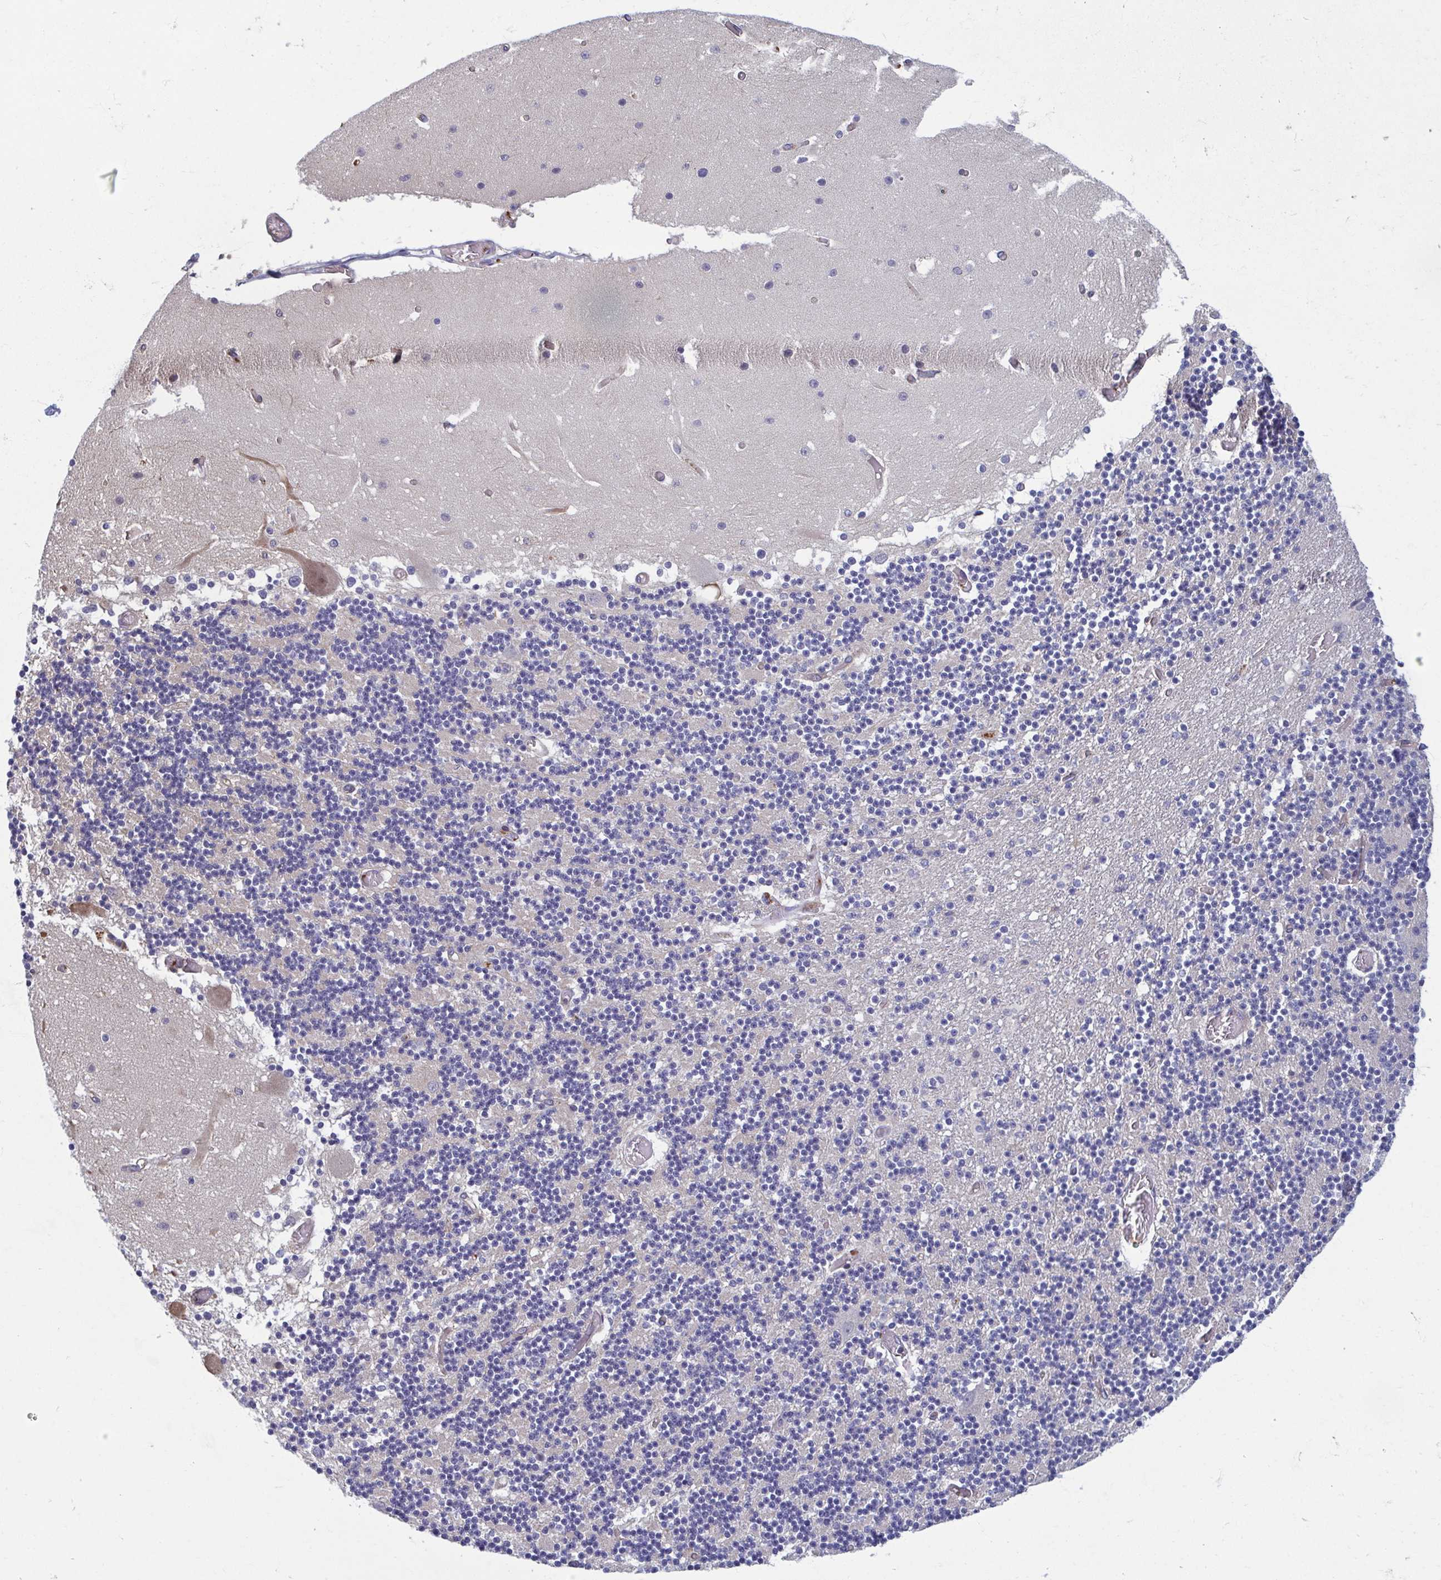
{"staining": {"intensity": "negative", "quantity": "none", "location": "none"}, "tissue": "cerebellum", "cell_type": "Cells in granular layer", "image_type": "normal", "snomed": [{"axis": "morphology", "description": "Normal tissue, NOS"}, {"axis": "topography", "description": "Cerebellum"}], "caption": "Human cerebellum stained for a protein using immunohistochemistry shows no expression in cells in granular layer.", "gene": "LRRC38", "patient": {"sex": "female", "age": 28}}